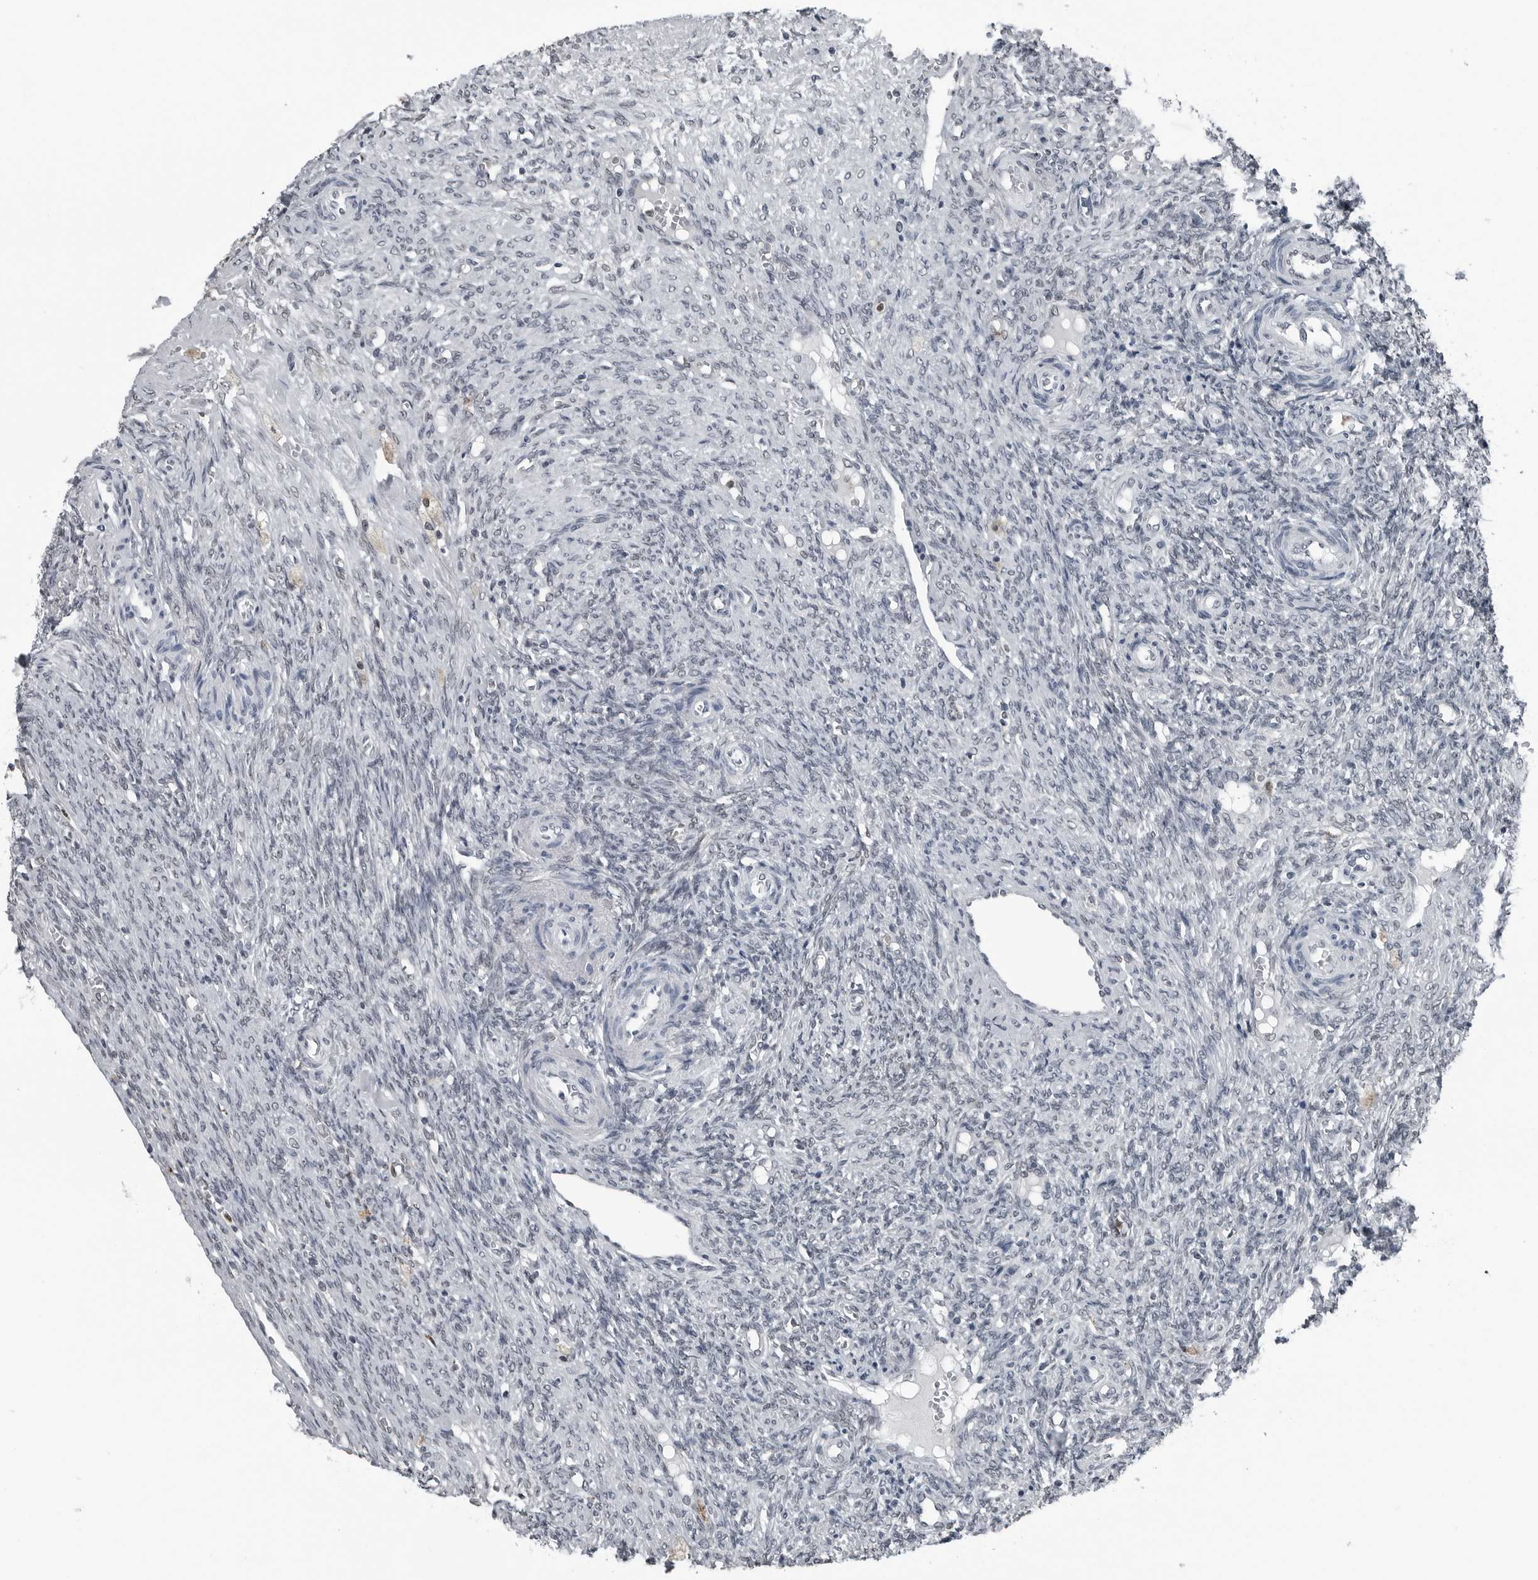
{"staining": {"intensity": "moderate", "quantity": "<25%", "location": "nuclear"}, "tissue": "ovary", "cell_type": "Ovarian stroma cells", "image_type": "normal", "snomed": [{"axis": "morphology", "description": "Normal tissue, NOS"}, {"axis": "topography", "description": "Ovary"}], "caption": "Ovarian stroma cells show low levels of moderate nuclear positivity in approximately <25% of cells in normal ovary.", "gene": "AKR1A1", "patient": {"sex": "female", "age": 41}}